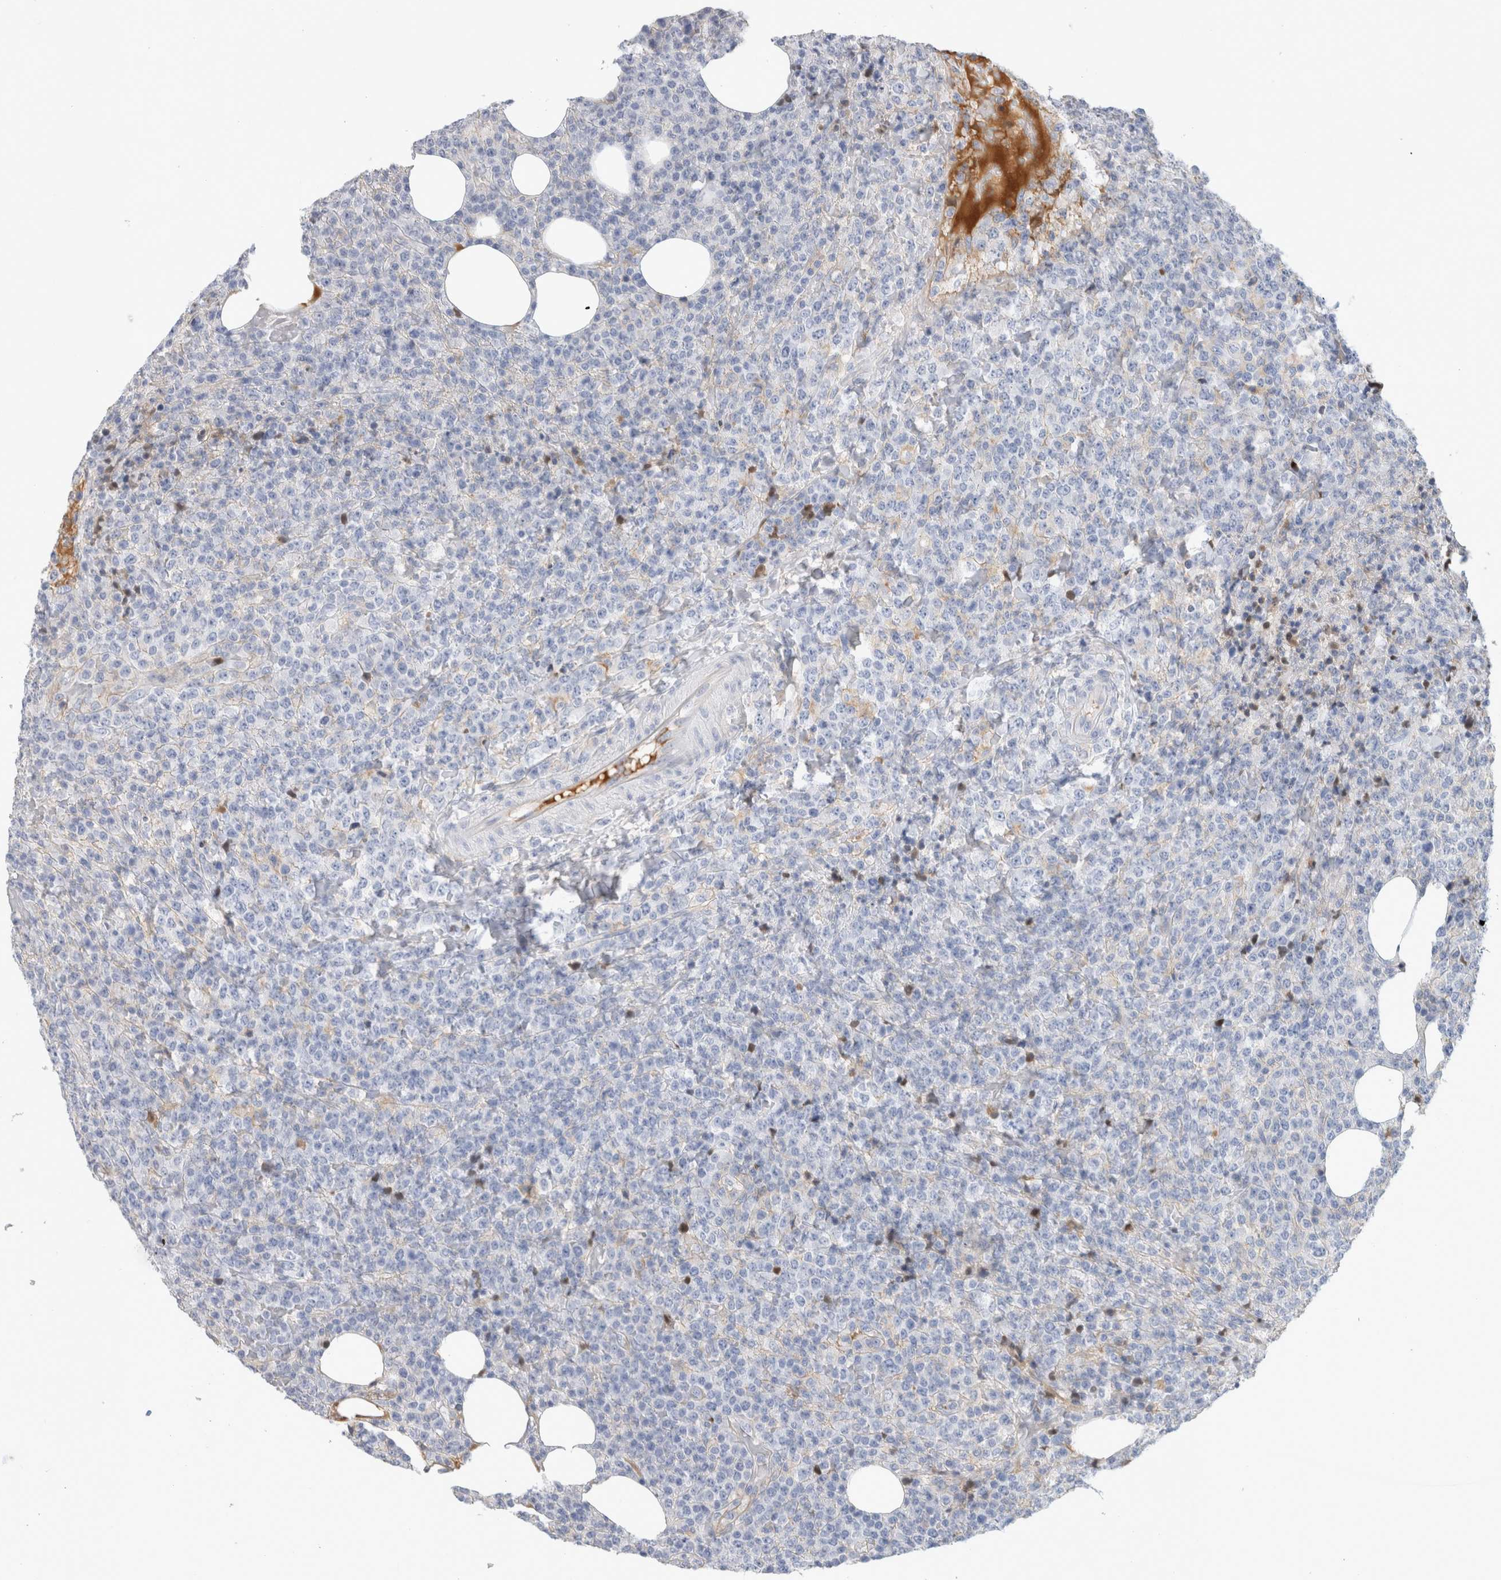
{"staining": {"intensity": "negative", "quantity": "none", "location": "none"}, "tissue": "lymphoma", "cell_type": "Tumor cells", "image_type": "cancer", "snomed": [{"axis": "morphology", "description": "Malignant lymphoma, non-Hodgkin's type, High grade"}, {"axis": "topography", "description": "Lymph node"}], "caption": "Protein analysis of malignant lymphoma, non-Hodgkin's type (high-grade) shows no significant positivity in tumor cells. (DAB (3,3'-diaminobenzidine) IHC, high magnification).", "gene": "BCAN", "patient": {"sex": "male", "age": 13}}